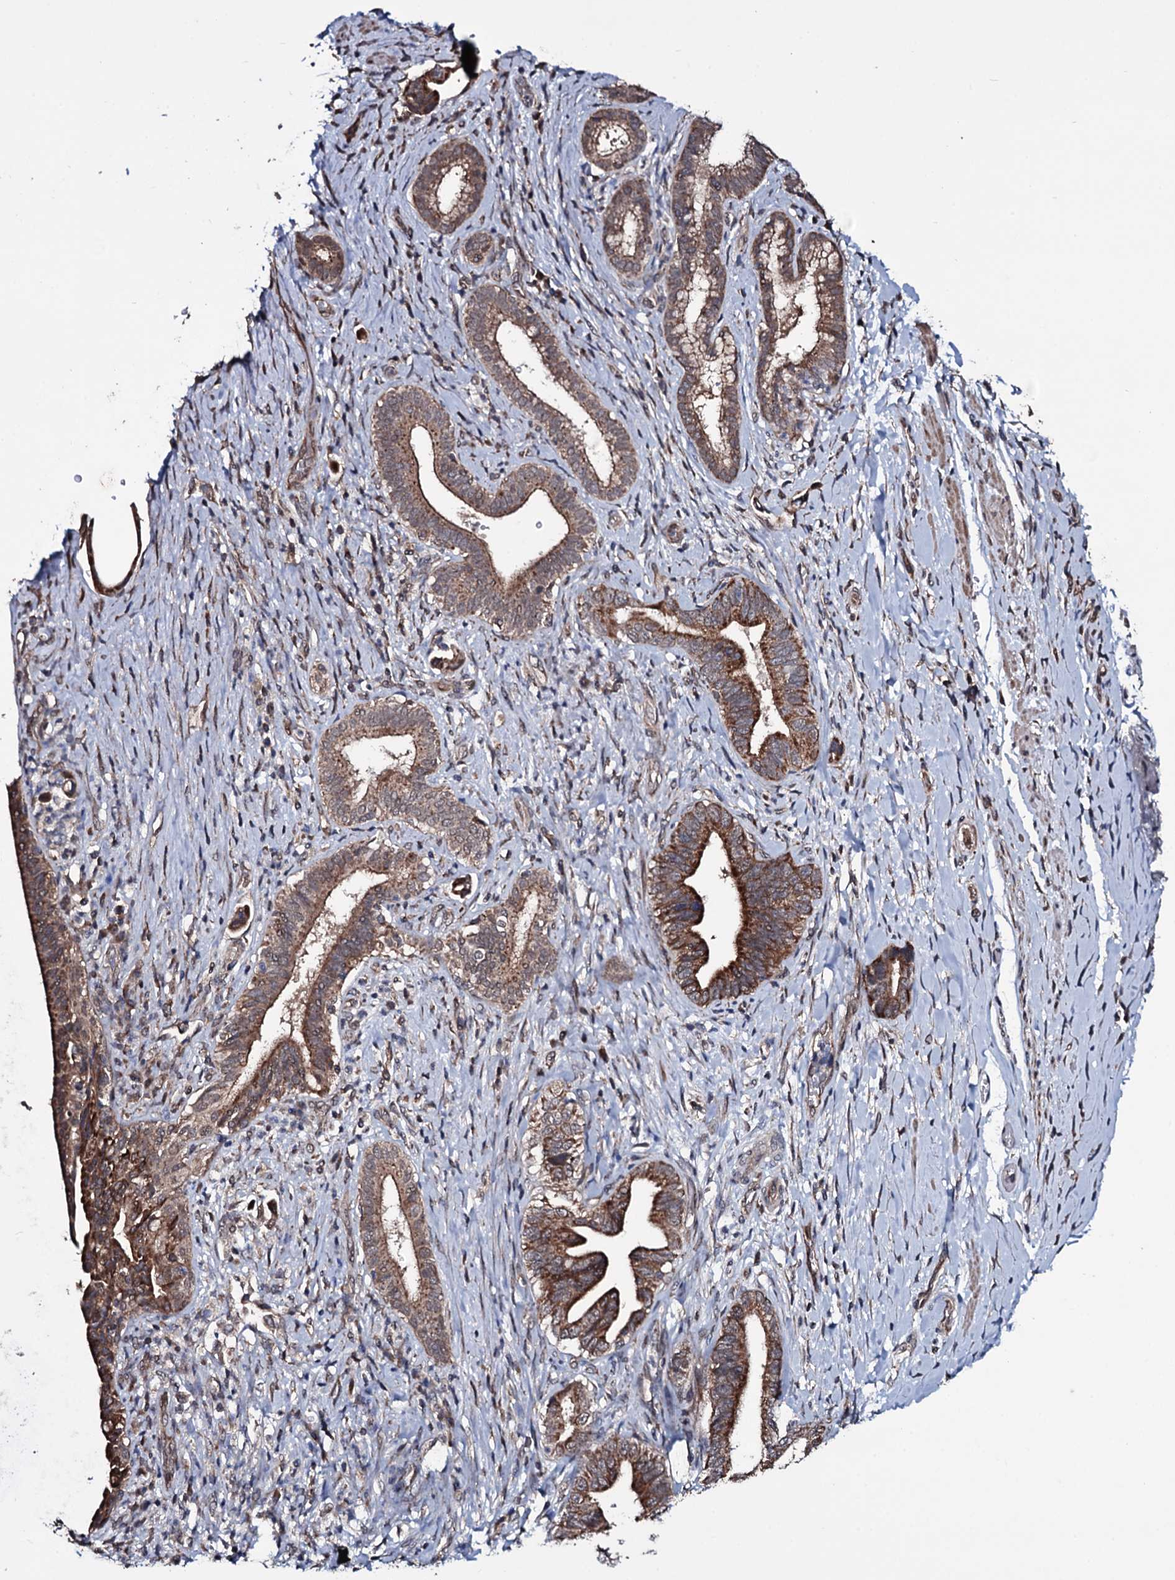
{"staining": {"intensity": "moderate", "quantity": ">75%", "location": "cytoplasmic/membranous"}, "tissue": "pancreatic cancer", "cell_type": "Tumor cells", "image_type": "cancer", "snomed": [{"axis": "morphology", "description": "Adenocarcinoma, NOS"}, {"axis": "topography", "description": "Pancreas"}], "caption": "Pancreatic cancer was stained to show a protein in brown. There is medium levels of moderate cytoplasmic/membranous expression in approximately >75% of tumor cells. The protein of interest is shown in brown color, while the nuclei are stained blue.", "gene": "MRPS31", "patient": {"sex": "female", "age": 55}}